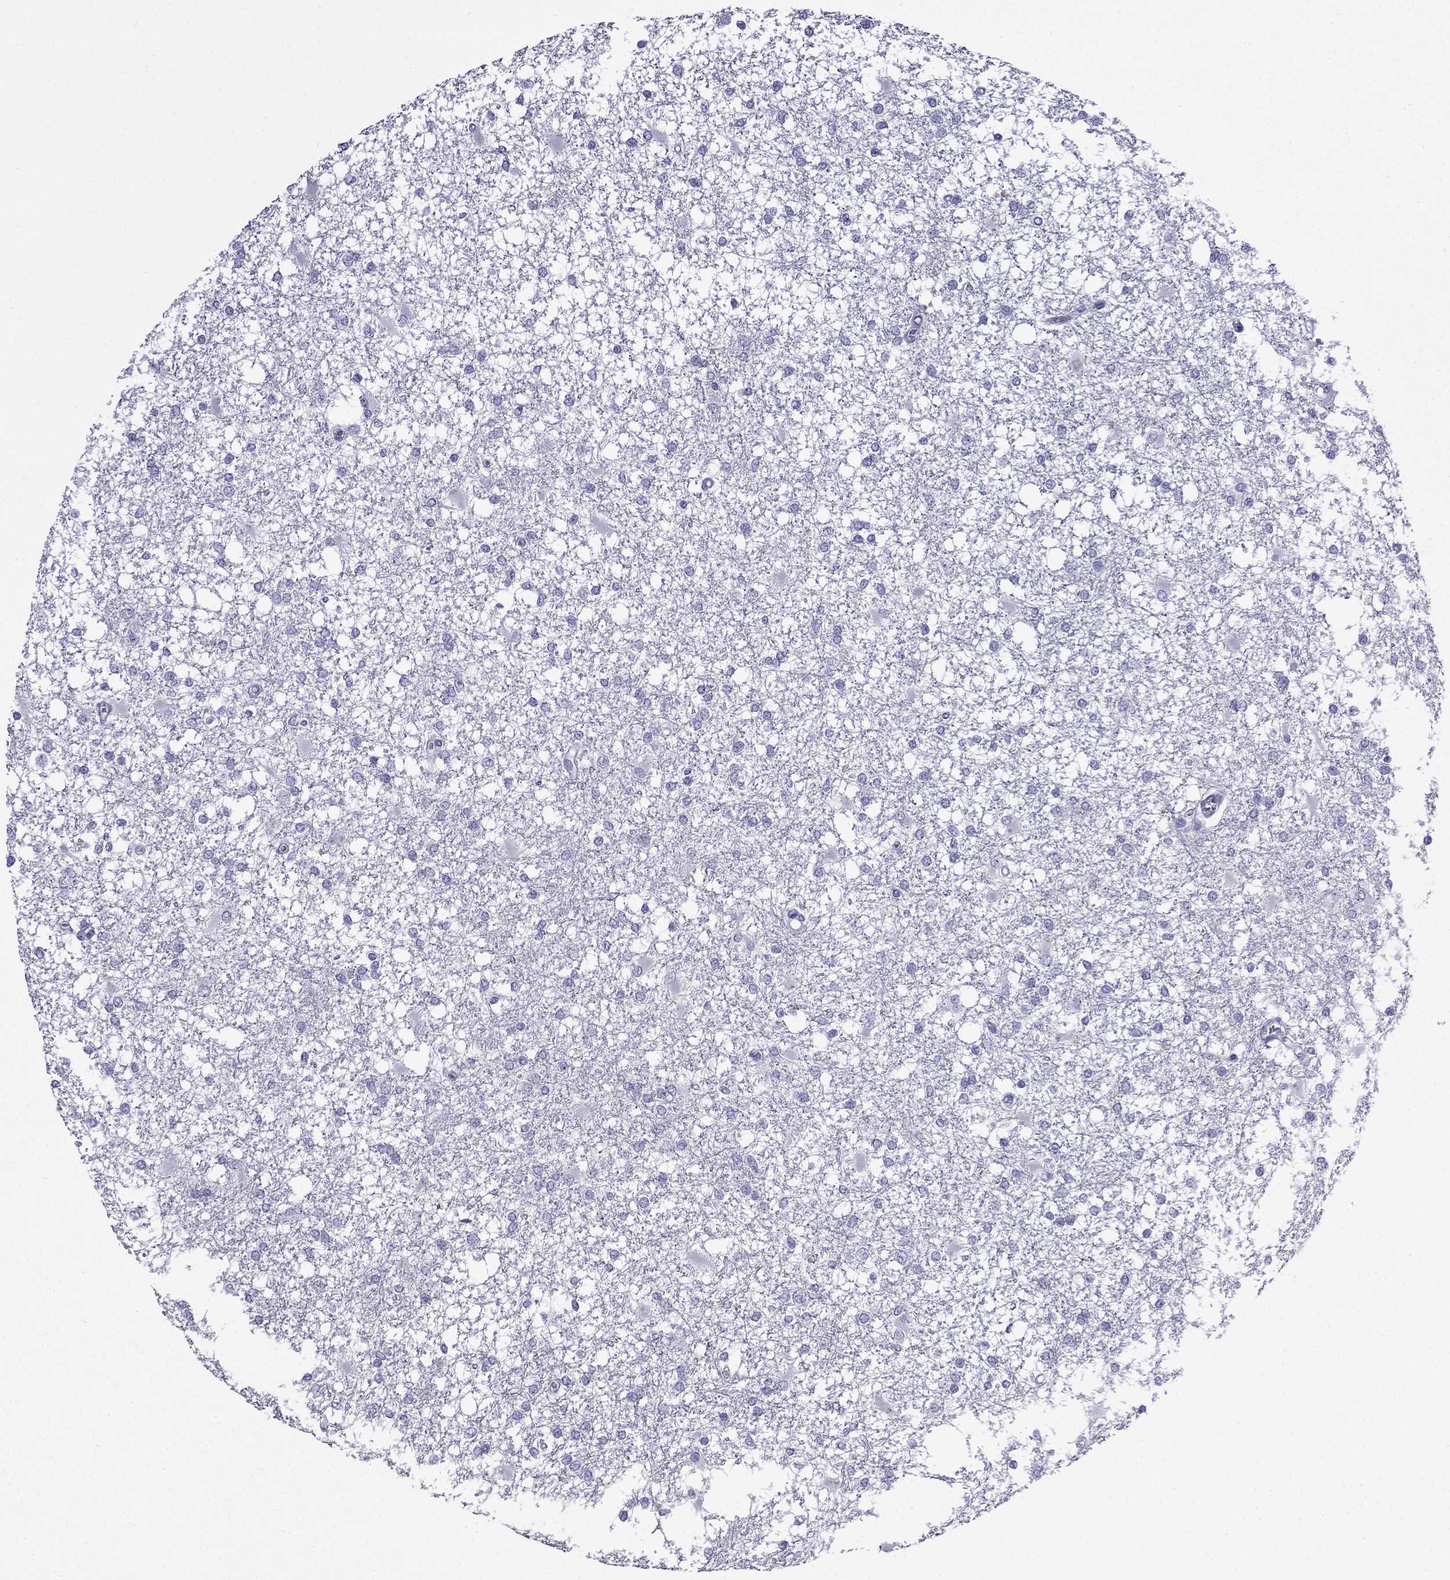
{"staining": {"intensity": "negative", "quantity": "none", "location": "none"}, "tissue": "glioma", "cell_type": "Tumor cells", "image_type": "cancer", "snomed": [{"axis": "morphology", "description": "Glioma, malignant, High grade"}, {"axis": "topography", "description": "Cerebral cortex"}], "caption": "Tumor cells are negative for protein expression in human malignant glioma (high-grade).", "gene": "MGP", "patient": {"sex": "male", "age": 79}}